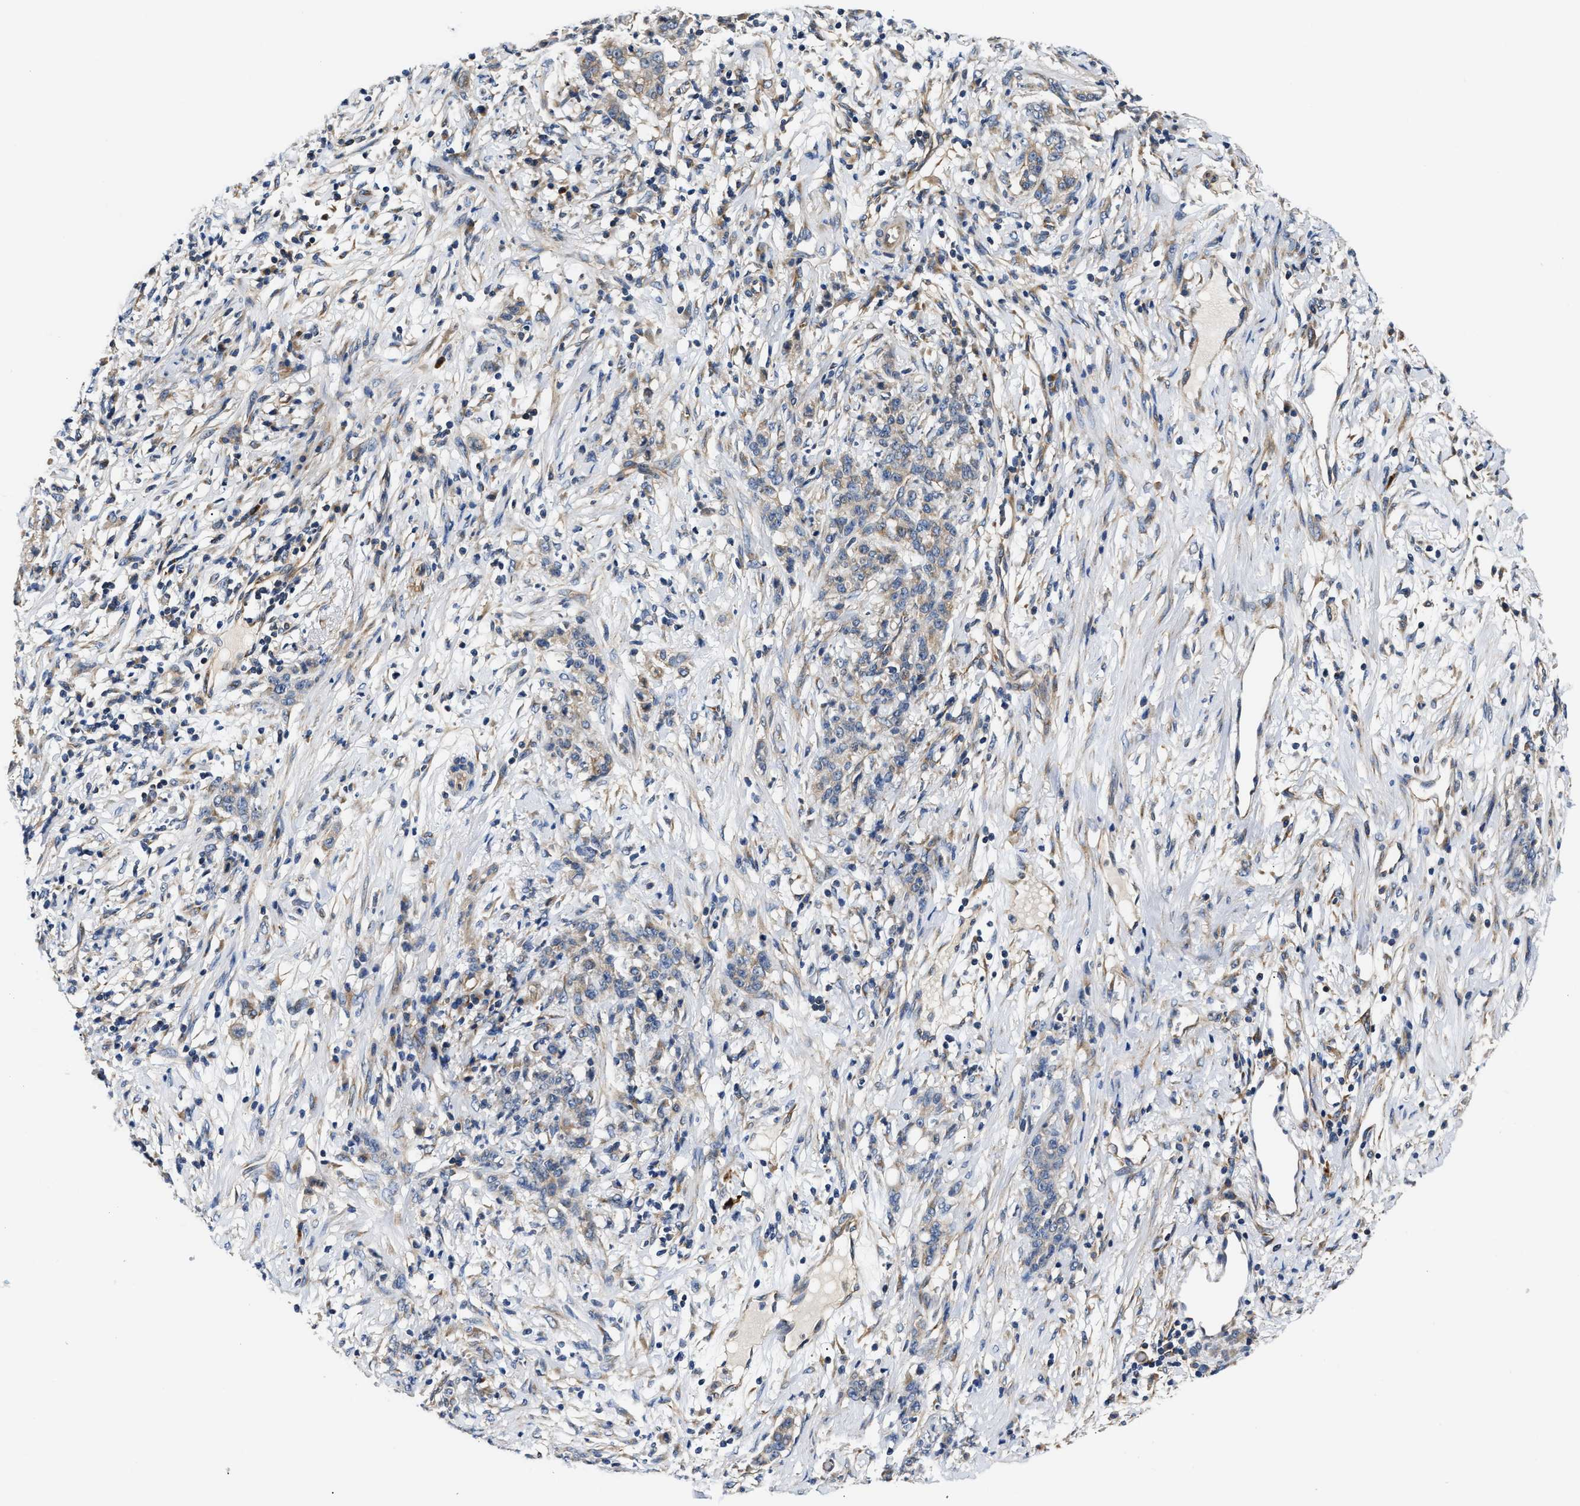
{"staining": {"intensity": "weak", "quantity": "<25%", "location": "cytoplasmic/membranous"}, "tissue": "stomach cancer", "cell_type": "Tumor cells", "image_type": "cancer", "snomed": [{"axis": "morphology", "description": "Adenocarcinoma, NOS"}, {"axis": "topography", "description": "Stomach, lower"}], "caption": "An immunohistochemistry (IHC) photomicrograph of stomach cancer (adenocarcinoma) is shown. There is no staining in tumor cells of stomach cancer (adenocarcinoma).", "gene": "TEX2", "patient": {"sex": "male", "age": 88}}